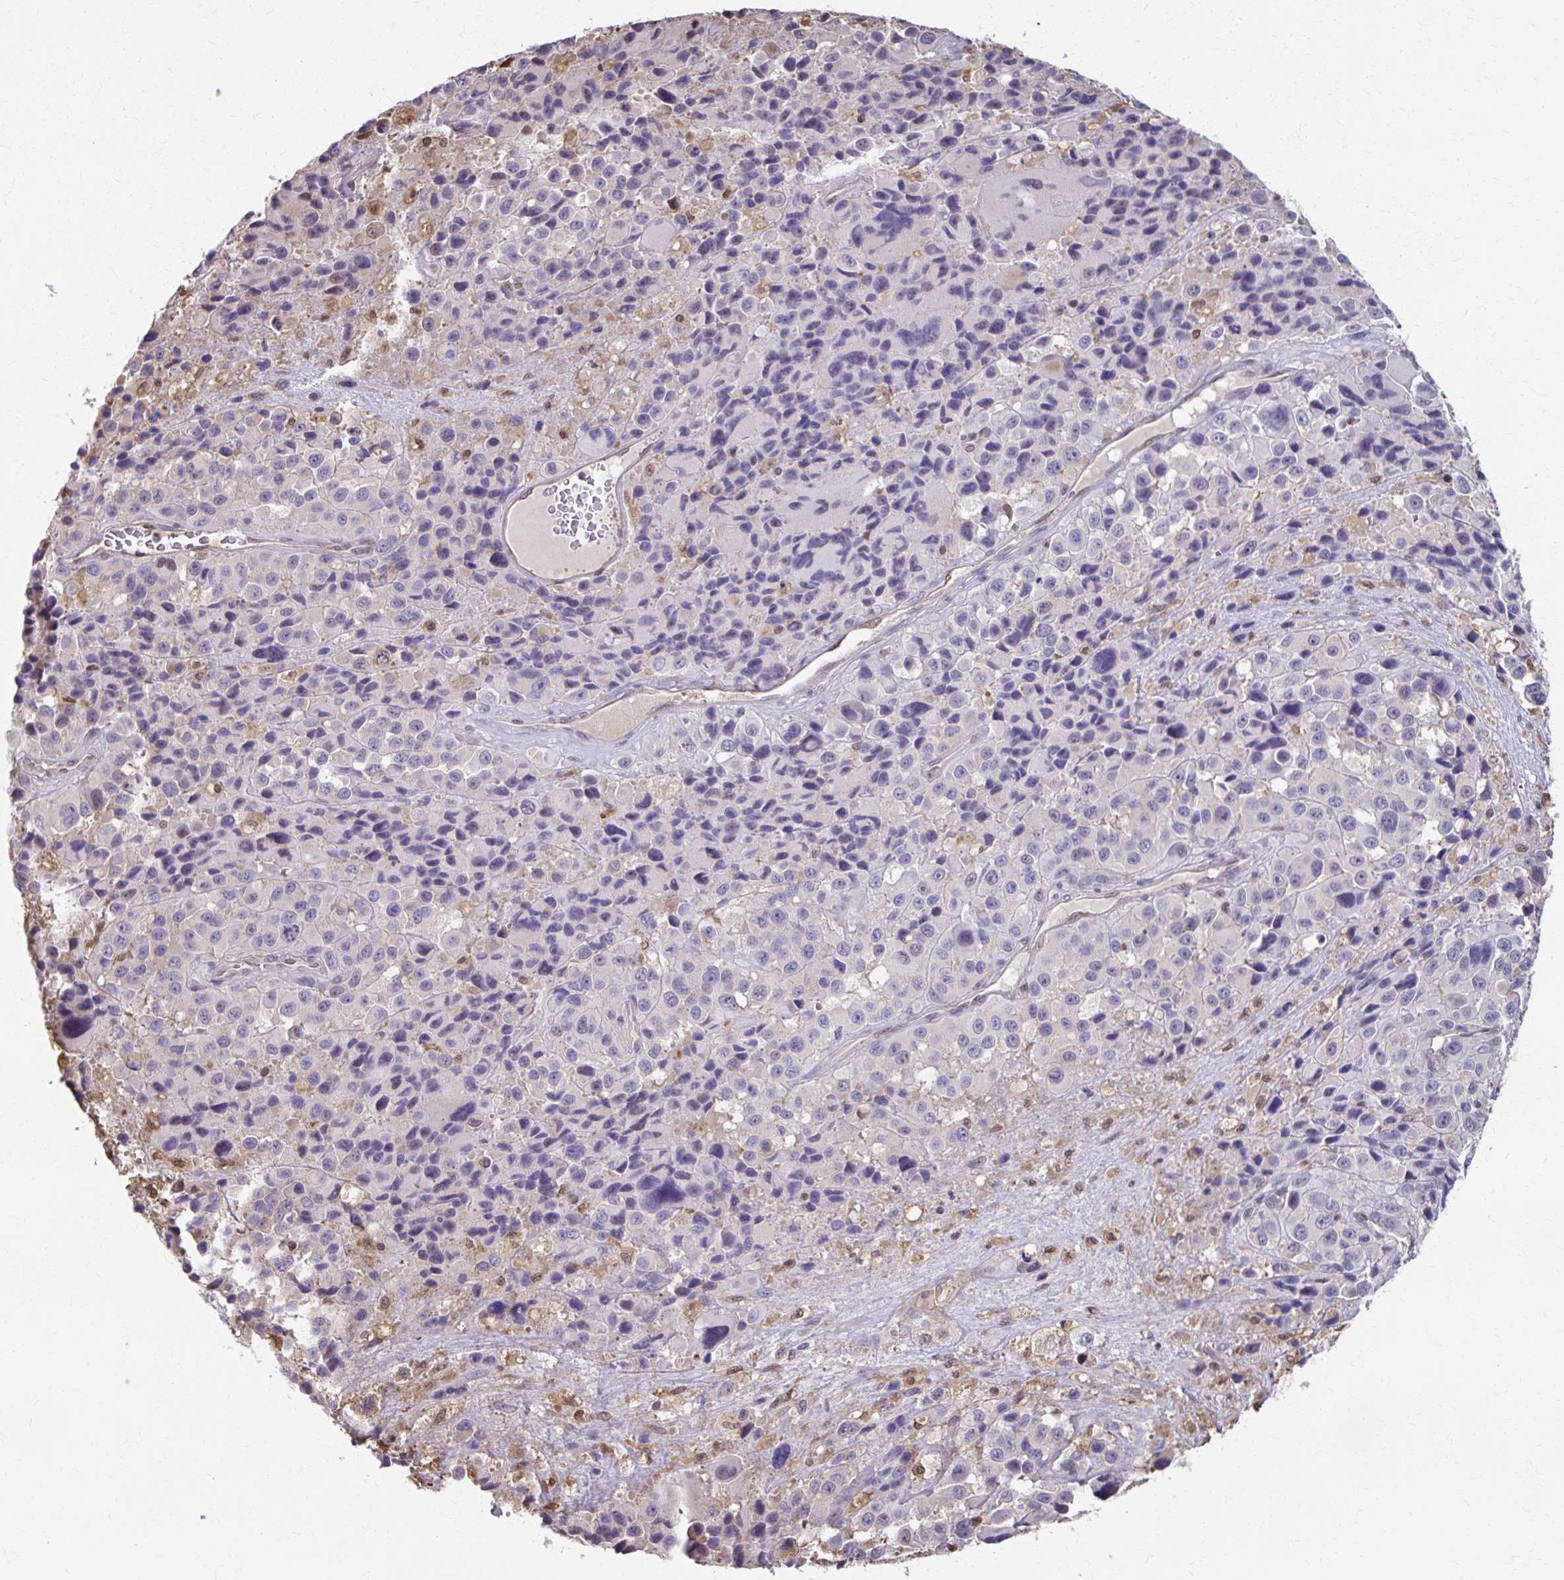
{"staining": {"intensity": "negative", "quantity": "none", "location": "none"}, "tissue": "melanoma", "cell_type": "Tumor cells", "image_type": "cancer", "snomed": [{"axis": "morphology", "description": "Malignant melanoma, Metastatic site"}, {"axis": "topography", "description": "Lymph node"}], "caption": "High power microscopy histopathology image of an IHC histopathology image of malignant melanoma (metastatic site), revealing no significant staining in tumor cells. (Brightfield microscopy of DAB IHC at high magnification).", "gene": "ING4", "patient": {"sex": "female", "age": 65}}